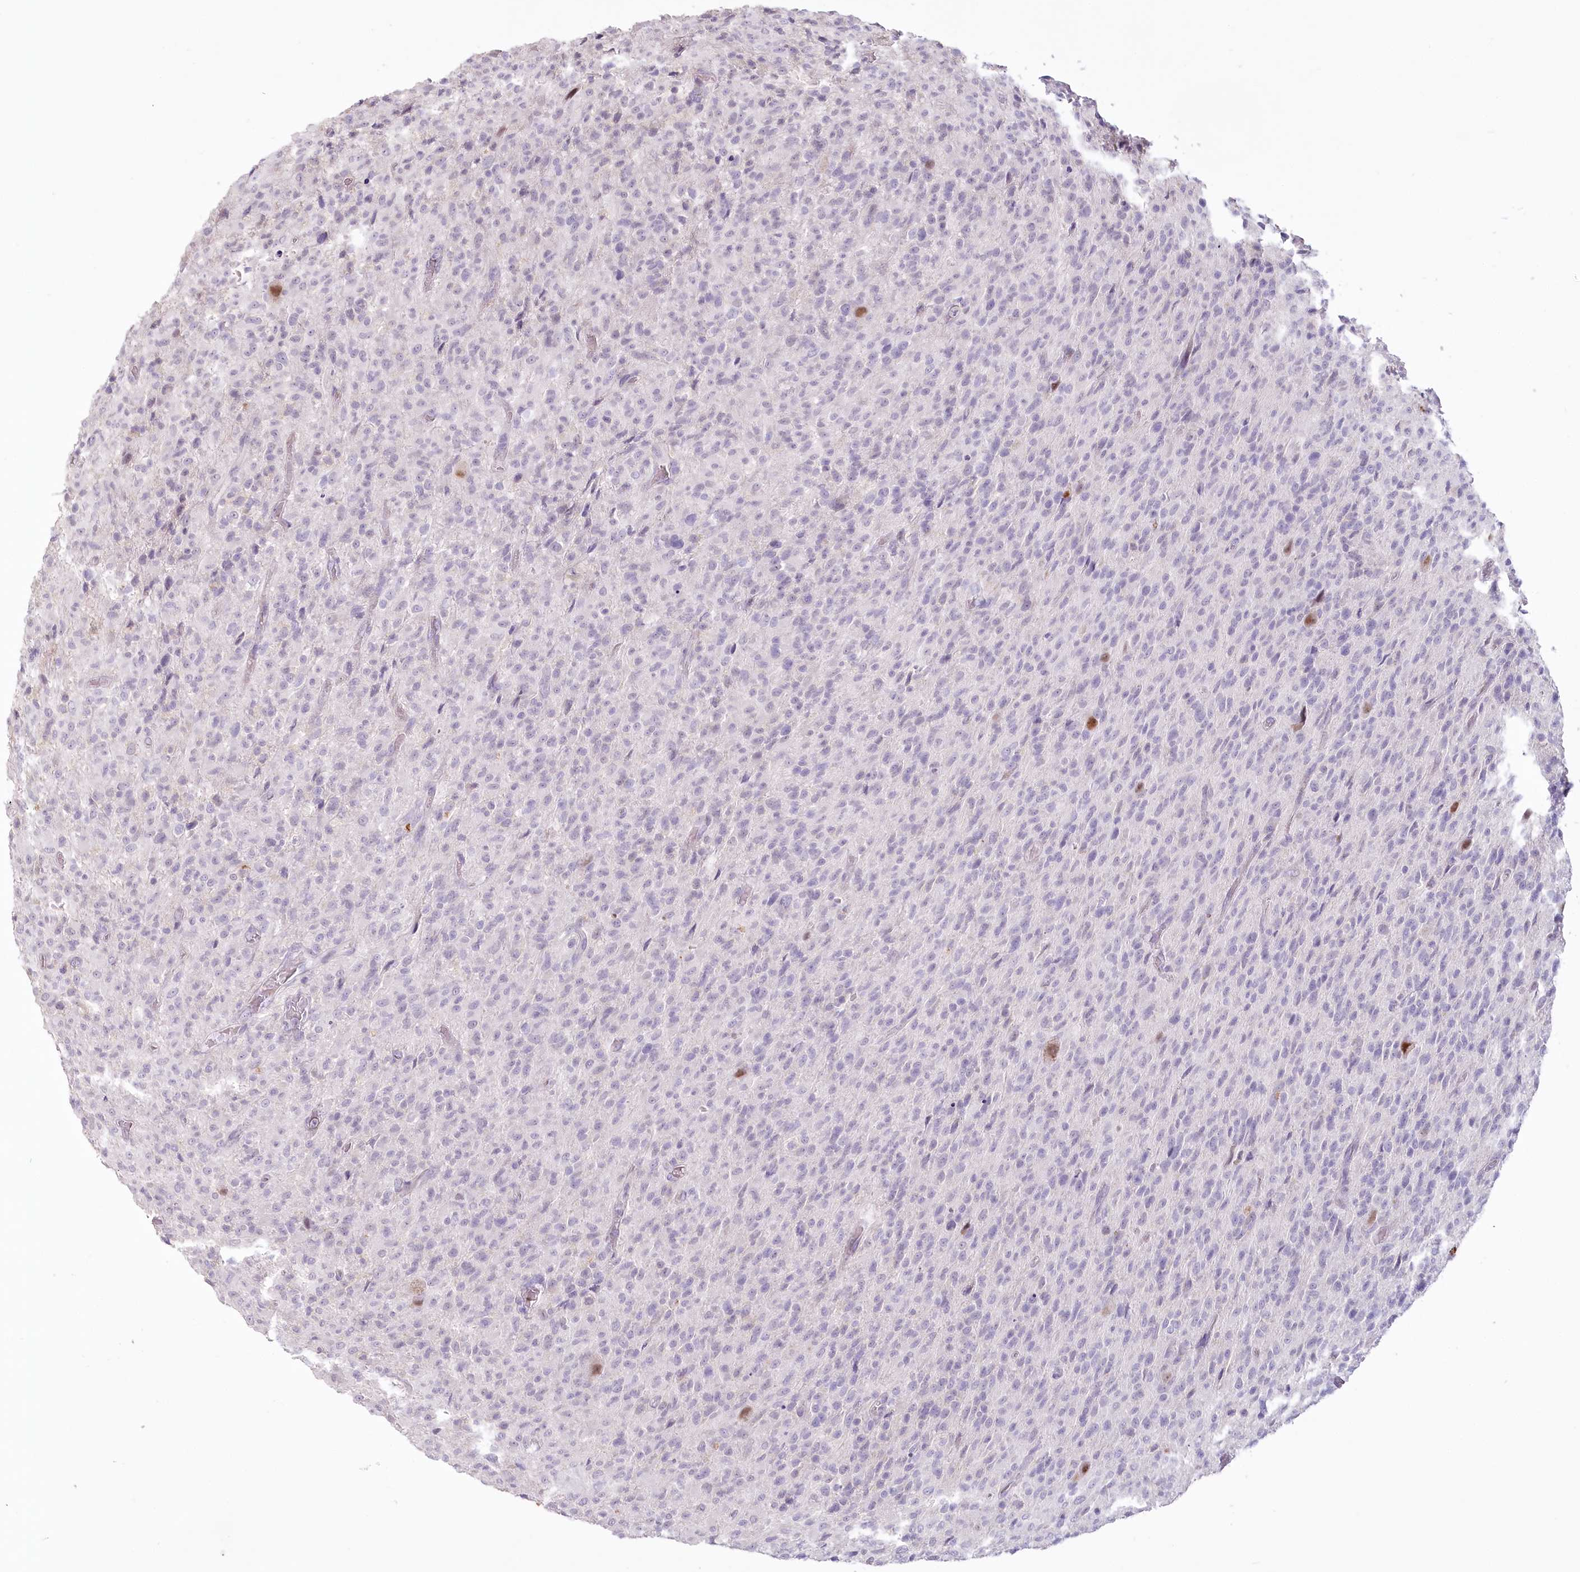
{"staining": {"intensity": "moderate", "quantity": "<25%", "location": "nuclear"}, "tissue": "glioma", "cell_type": "Tumor cells", "image_type": "cancer", "snomed": [{"axis": "morphology", "description": "Glioma, malignant, High grade"}, {"axis": "topography", "description": "Brain"}], "caption": "Immunohistochemistry (IHC) micrograph of human malignant high-grade glioma stained for a protein (brown), which demonstrates low levels of moderate nuclear expression in approximately <25% of tumor cells.", "gene": "USP11", "patient": {"sex": "female", "age": 57}}